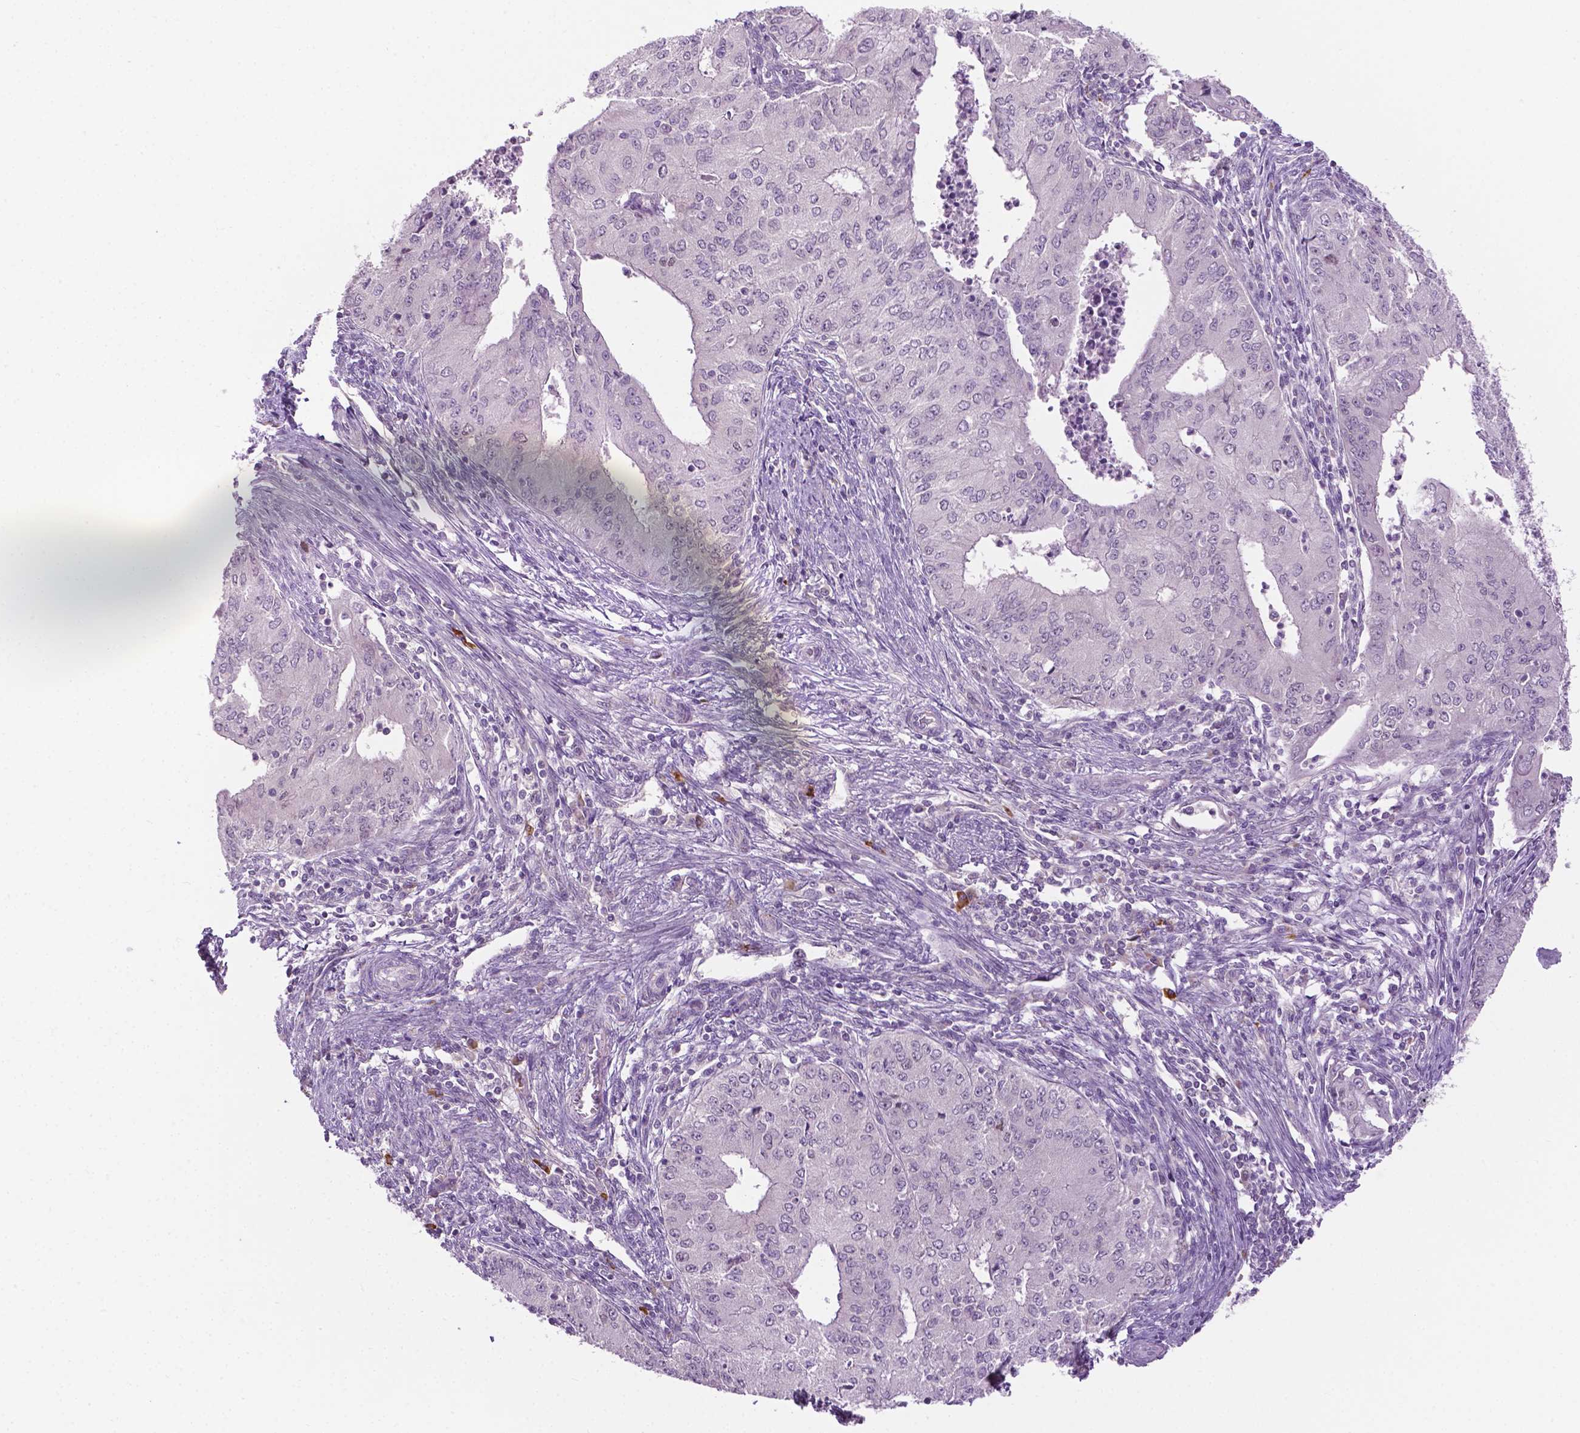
{"staining": {"intensity": "negative", "quantity": "none", "location": "none"}, "tissue": "endometrial cancer", "cell_type": "Tumor cells", "image_type": "cancer", "snomed": [{"axis": "morphology", "description": "Adenocarcinoma, NOS"}, {"axis": "topography", "description": "Endometrium"}], "caption": "Human endometrial adenocarcinoma stained for a protein using immunohistochemistry (IHC) exhibits no positivity in tumor cells.", "gene": "DENND4A", "patient": {"sex": "female", "age": 50}}